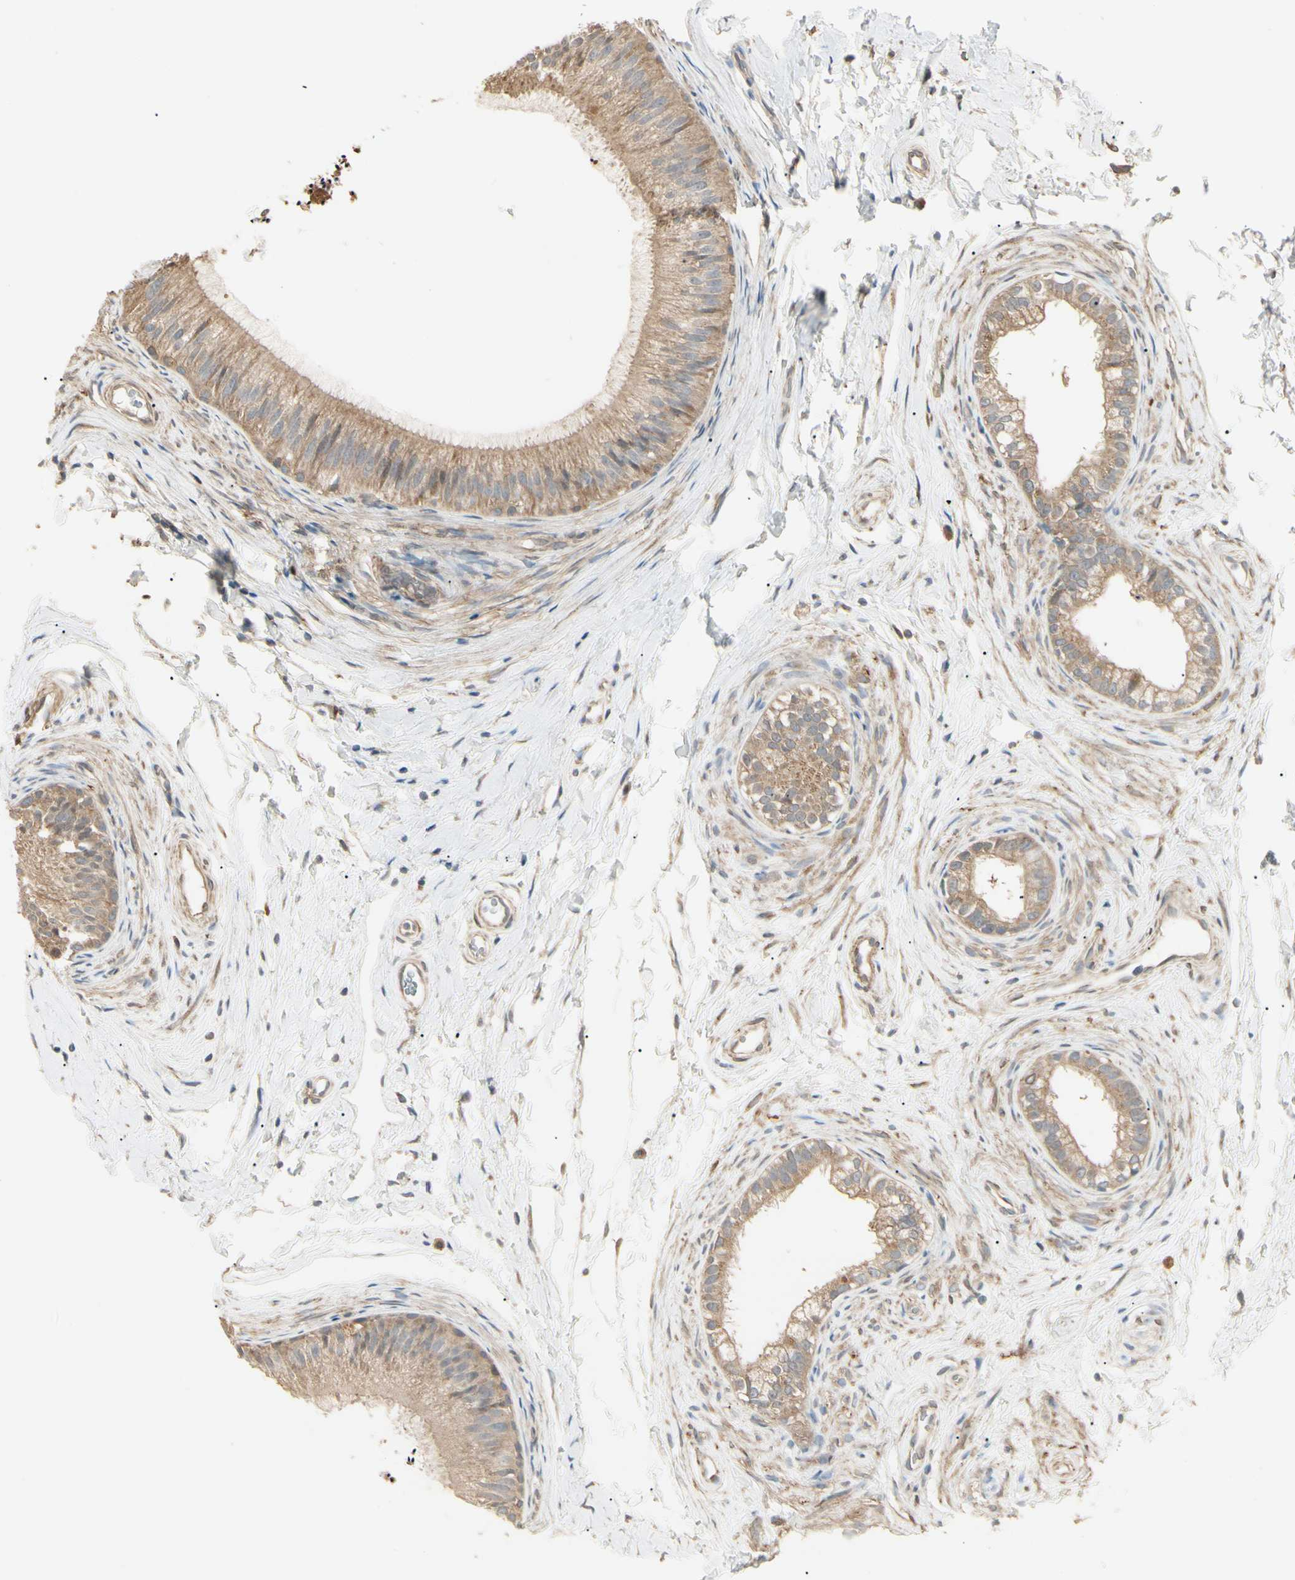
{"staining": {"intensity": "moderate", "quantity": ">75%", "location": "cytoplasmic/membranous"}, "tissue": "epididymis", "cell_type": "Glandular cells", "image_type": "normal", "snomed": [{"axis": "morphology", "description": "Normal tissue, NOS"}, {"axis": "topography", "description": "Epididymis"}], "caption": "Protein positivity by immunohistochemistry demonstrates moderate cytoplasmic/membranous expression in approximately >75% of glandular cells in normal epididymis. The staining is performed using DAB (3,3'-diaminobenzidine) brown chromogen to label protein expression. The nuclei are counter-stained blue using hematoxylin.", "gene": "IRAG1", "patient": {"sex": "male", "age": 56}}